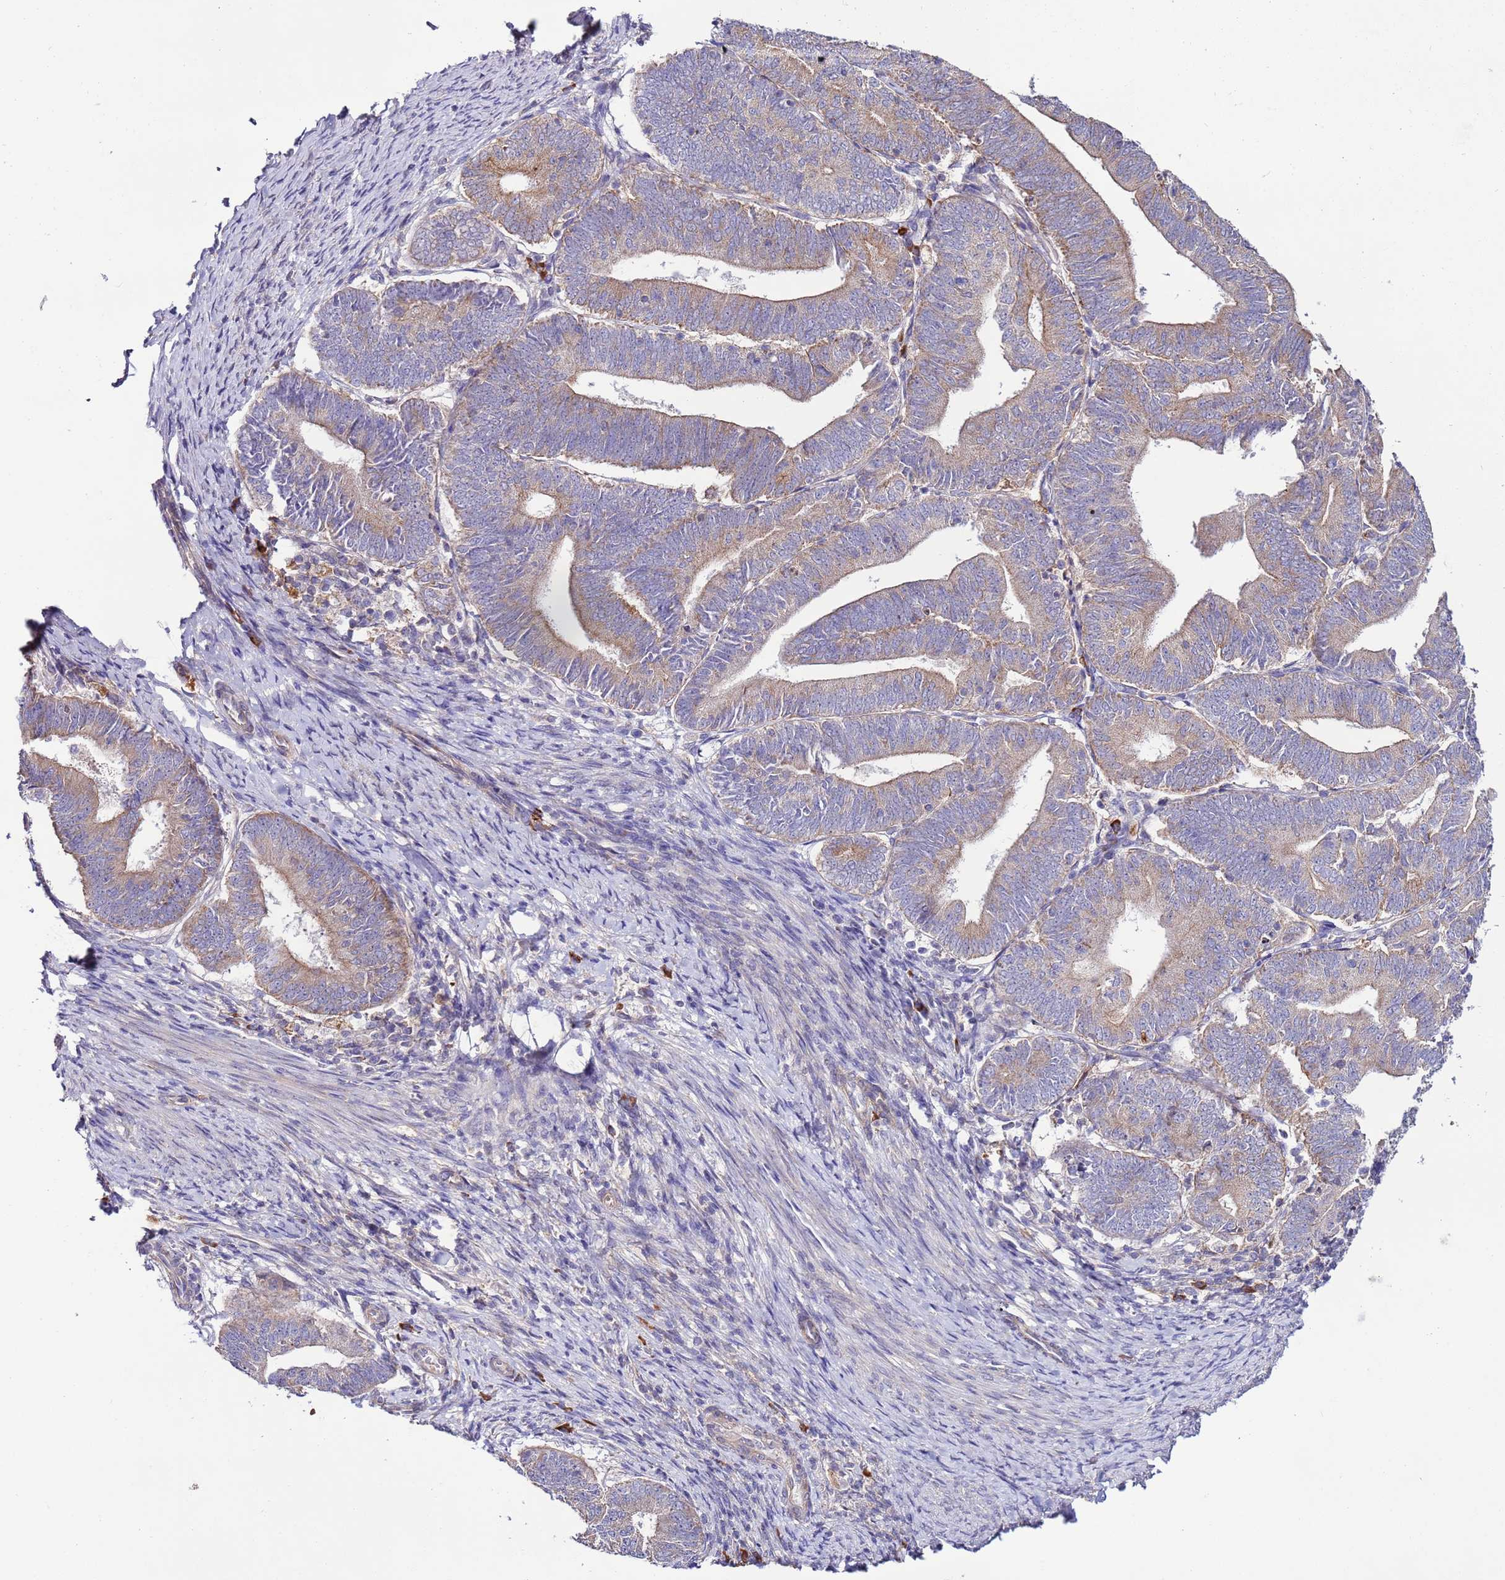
{"staining": {"intensity": "weak", "quantity": "<25%", "location": "cytoplasmic/membranous"}, "tissue": "endometrial cancer", "cell_type": "Tumor cells", "image_type": "cancer", "snomed": [{"axis": "morphology", "description": "Adenocarcinoma, NOS"}, {"axis": "topography", "description": "Endometrium"}], "caption": "Tumor cells show no significant positivity in endometrial cancer (adenocarcinoma).", "gene": "SPCS1", "patient": {"sex": "female", "age": 70}}